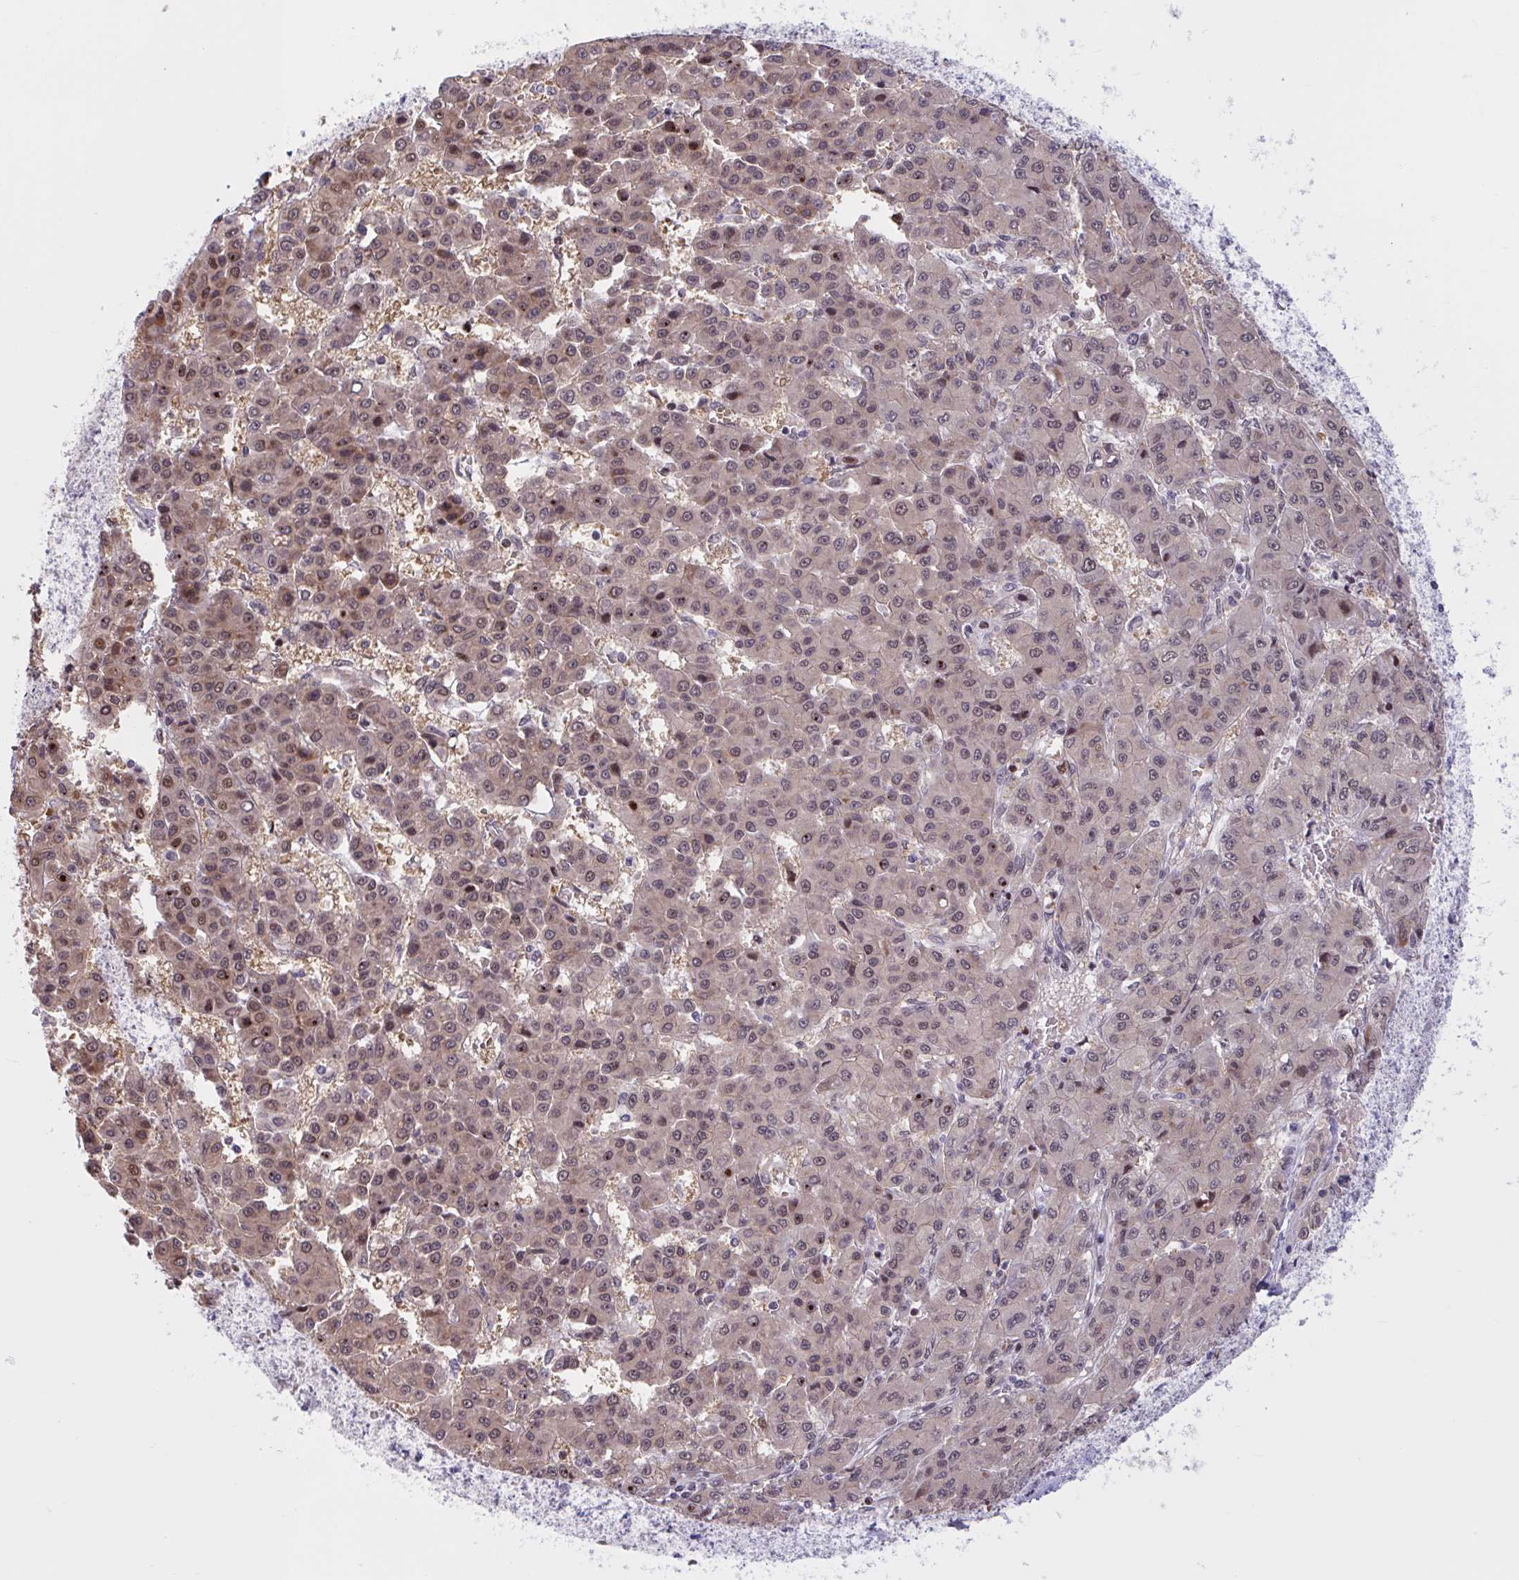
{"staining": {"intensity": "moderate", "quantity": ">75%", "location": "nuclear"}, "tissue": "liver cancer", "cell_type": "Tumor cells", "image_type": "cancer", "snomed": [{"axis": "morphology", "description": "Carcinoma, Hepatocellular, NOS"}, {"axis": "topography", "description": "Liver"}], "caption": "Immunohistochemistry histopathology image of neoplastic tissue: liver hepatocellular carcinoma stained using immunohistochemistry shows medium levels of moderate protein expression localized specifically in the nuclear of tumor cells, appearing as a nuclear brown color.", "gene": "RBL1", "patient": {"sex": "male", "age": 70}}